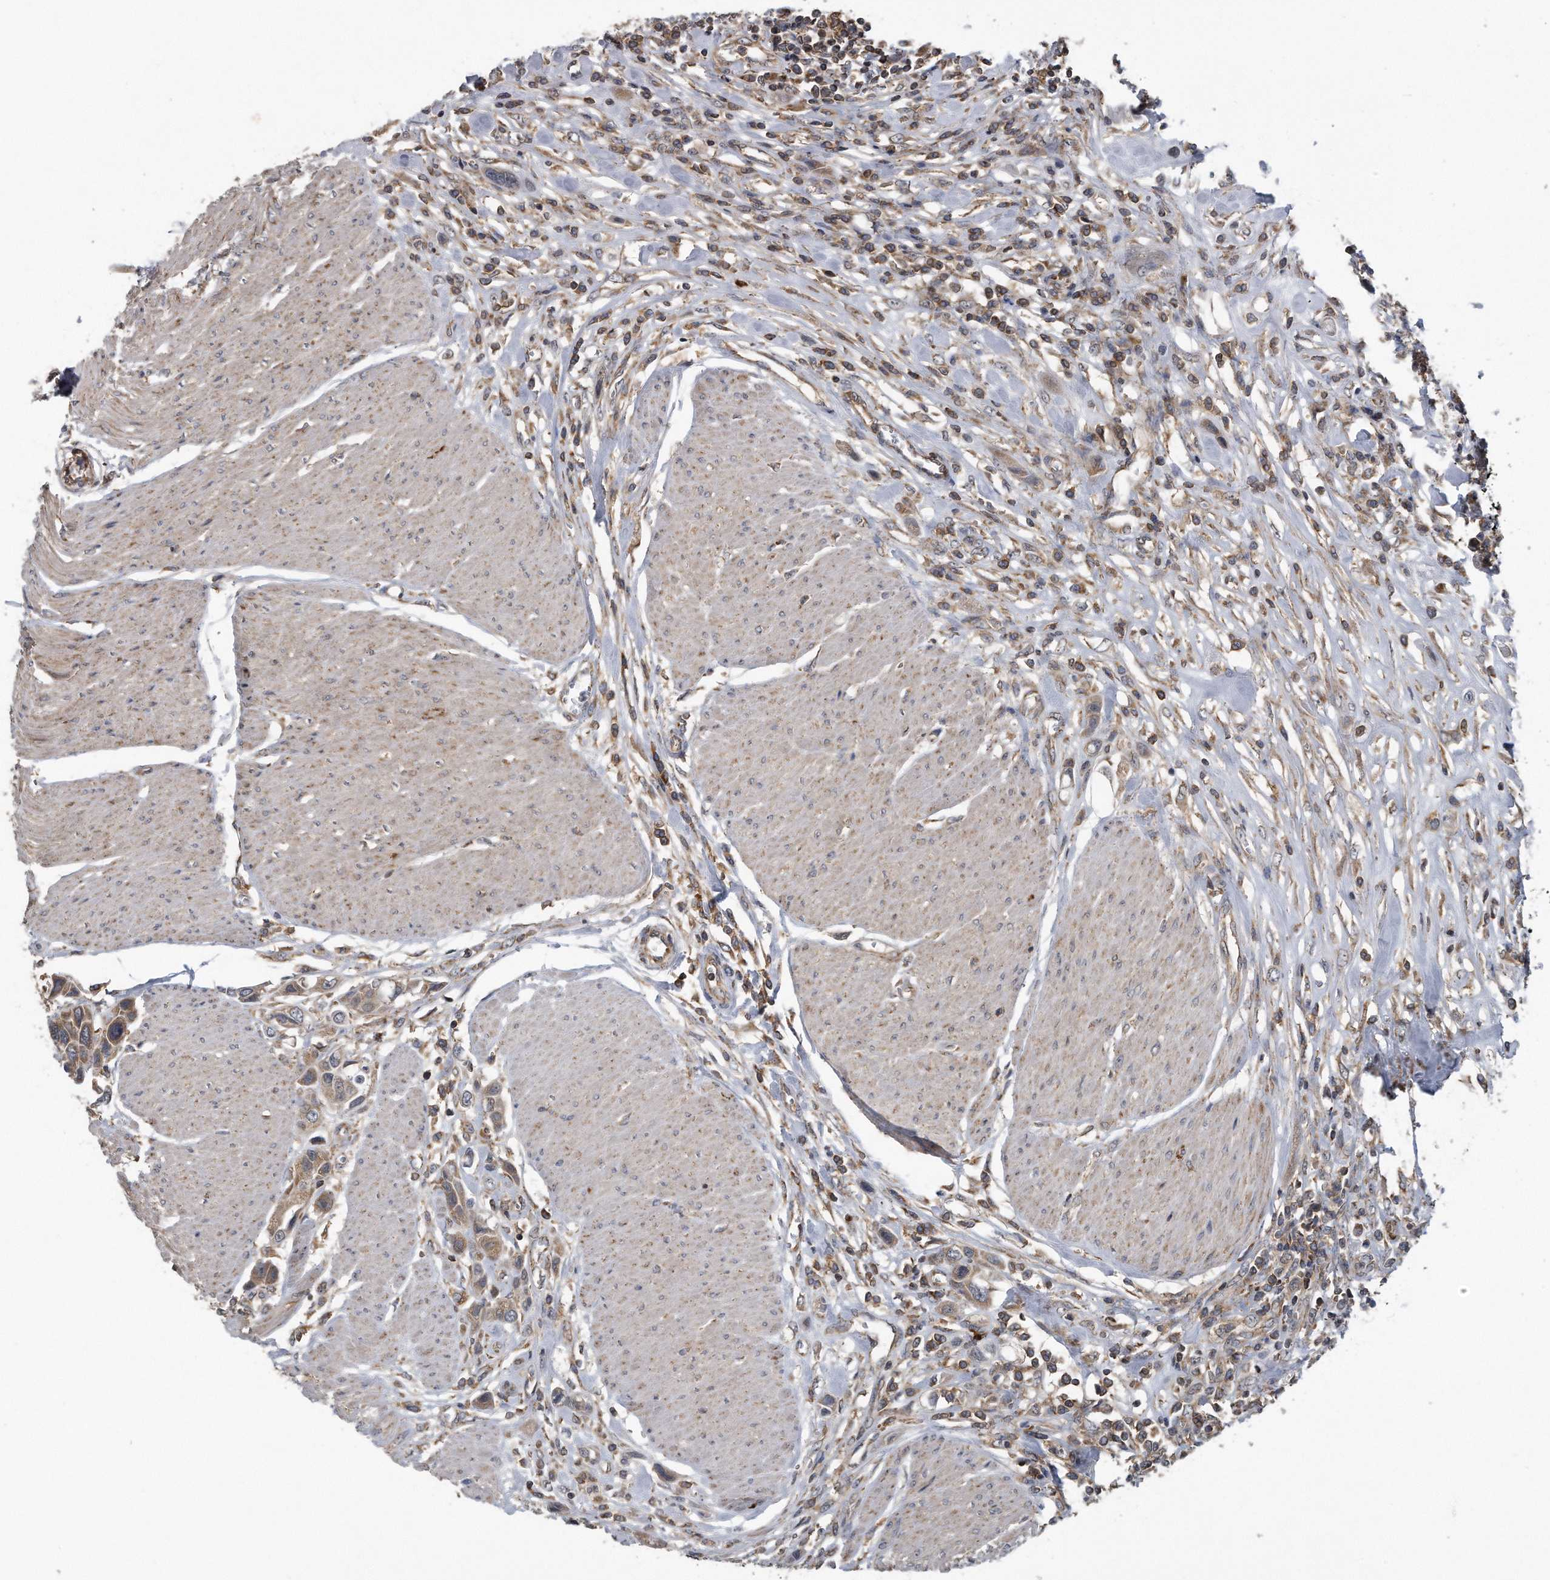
{"staining": {"intensity": "weak", "quantity": ">75%", "location": "cytoplasmic/membranous"}, "tissue": "urothelial cancer", "cell_type": "Tumor cells", "image_type": "cancer", "snomed": [{"axis": "morphology", "description": "Urothelial carcinoma, High grade"}, {"axis": "topography", "description": "Urinary bladder"}], "caption": "Weak cytoplasmic/membranous staining for a protein is identified in about >75% of tumor cells of urothelial cancer using IHC.", "gene": "ALPK2", "patient": {"sex": "male", "age": 50}}